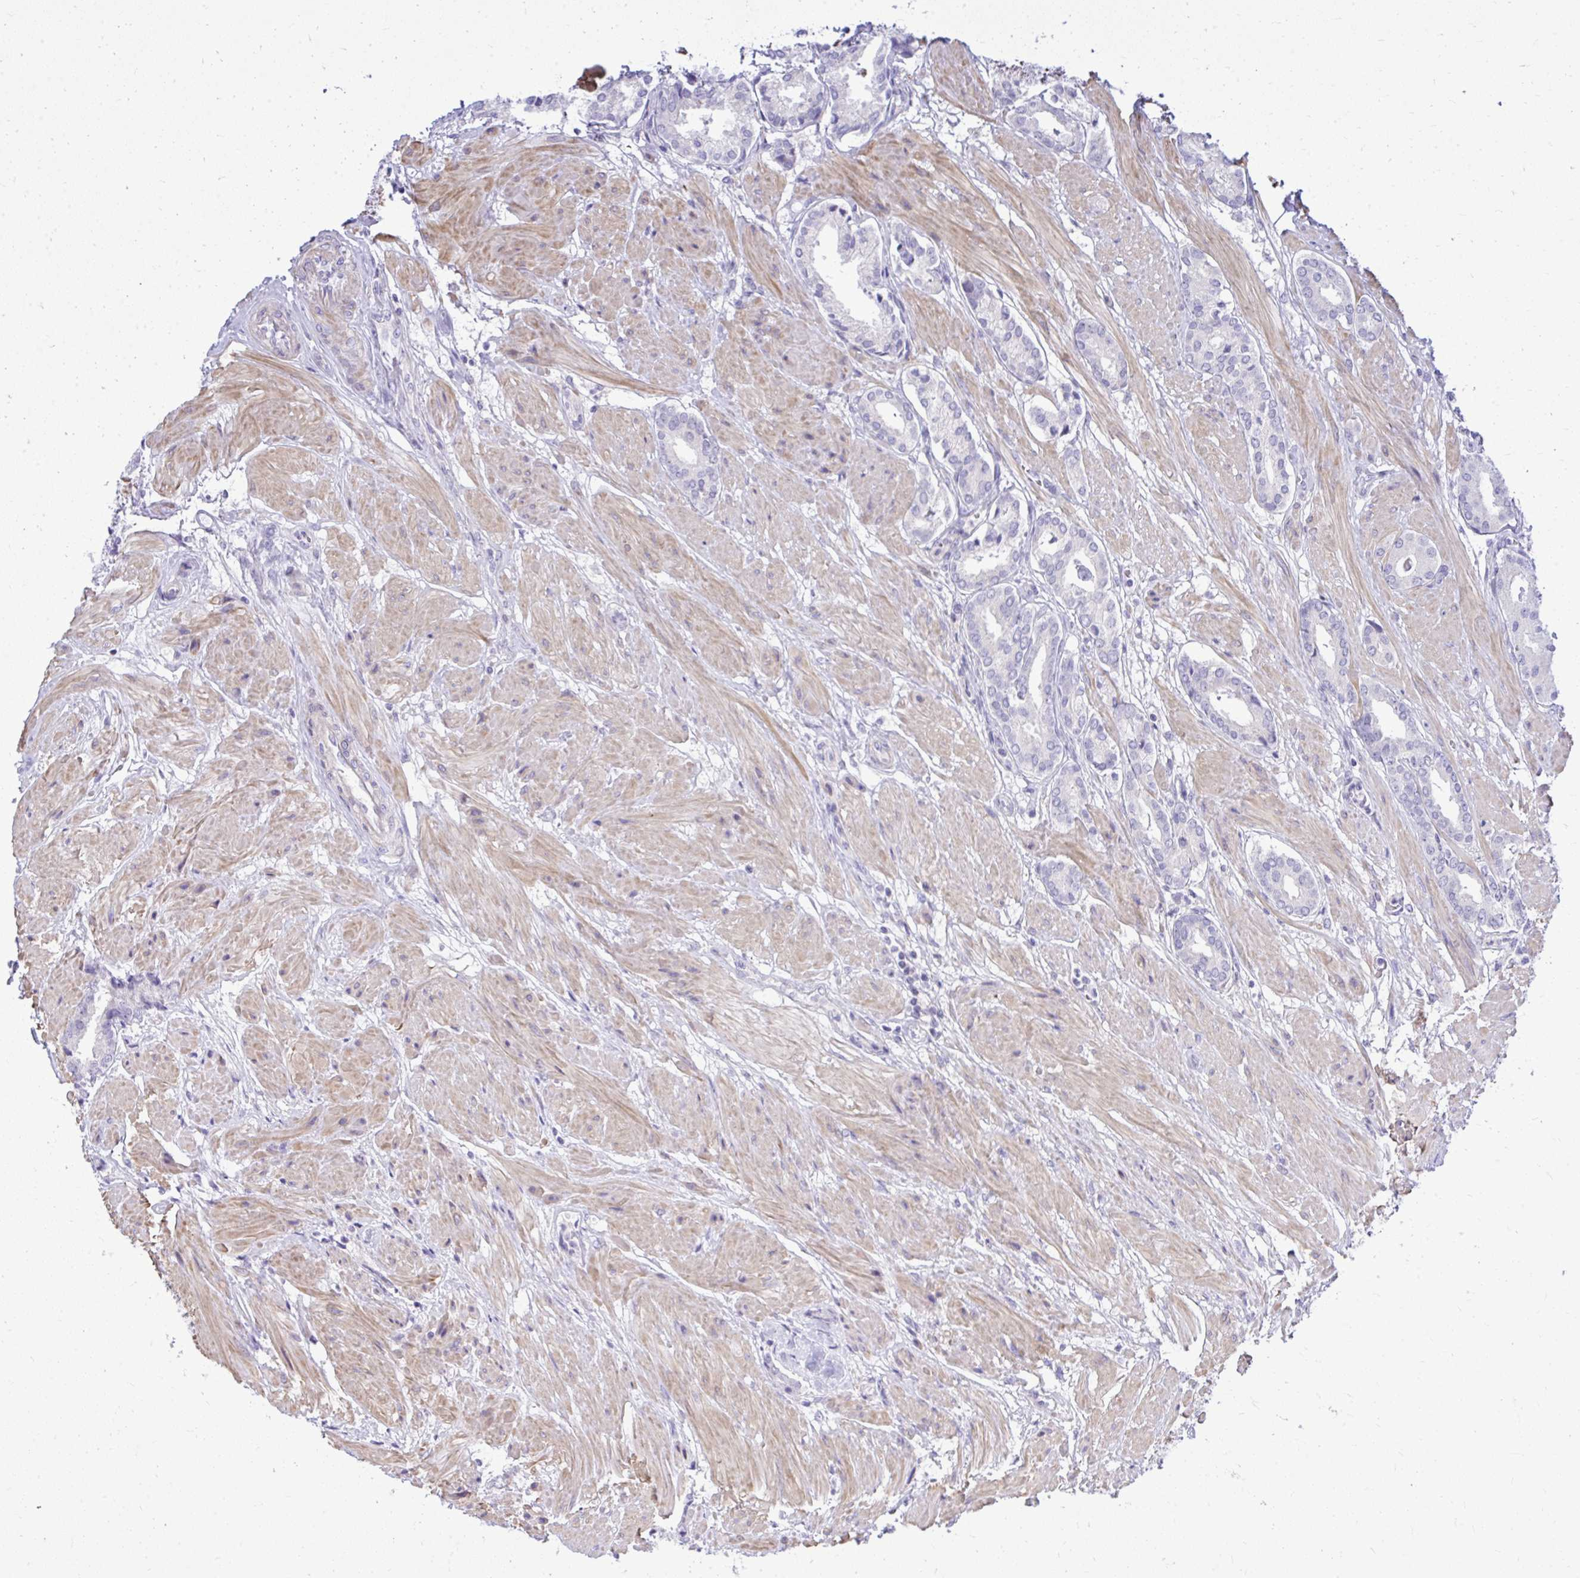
{"staining": {"intensity": "negative", "quantity": "none", "location": "none"}, "tissue": "prostate cancer", "cell_type": "Tumor cells", "image_type": "cancer", "snomed": [{"axis": "morphology", "description": "Adenocarcinoma, High grade"}, {"axis": "topography", "description": "Prostate"}], "caption": "Tumor cells are negative for brown protein staining in prostate cancer (high-grade adenocarcinoma).", "gene": "GRK4", "patient": {"sex": "male", "age": 56}}